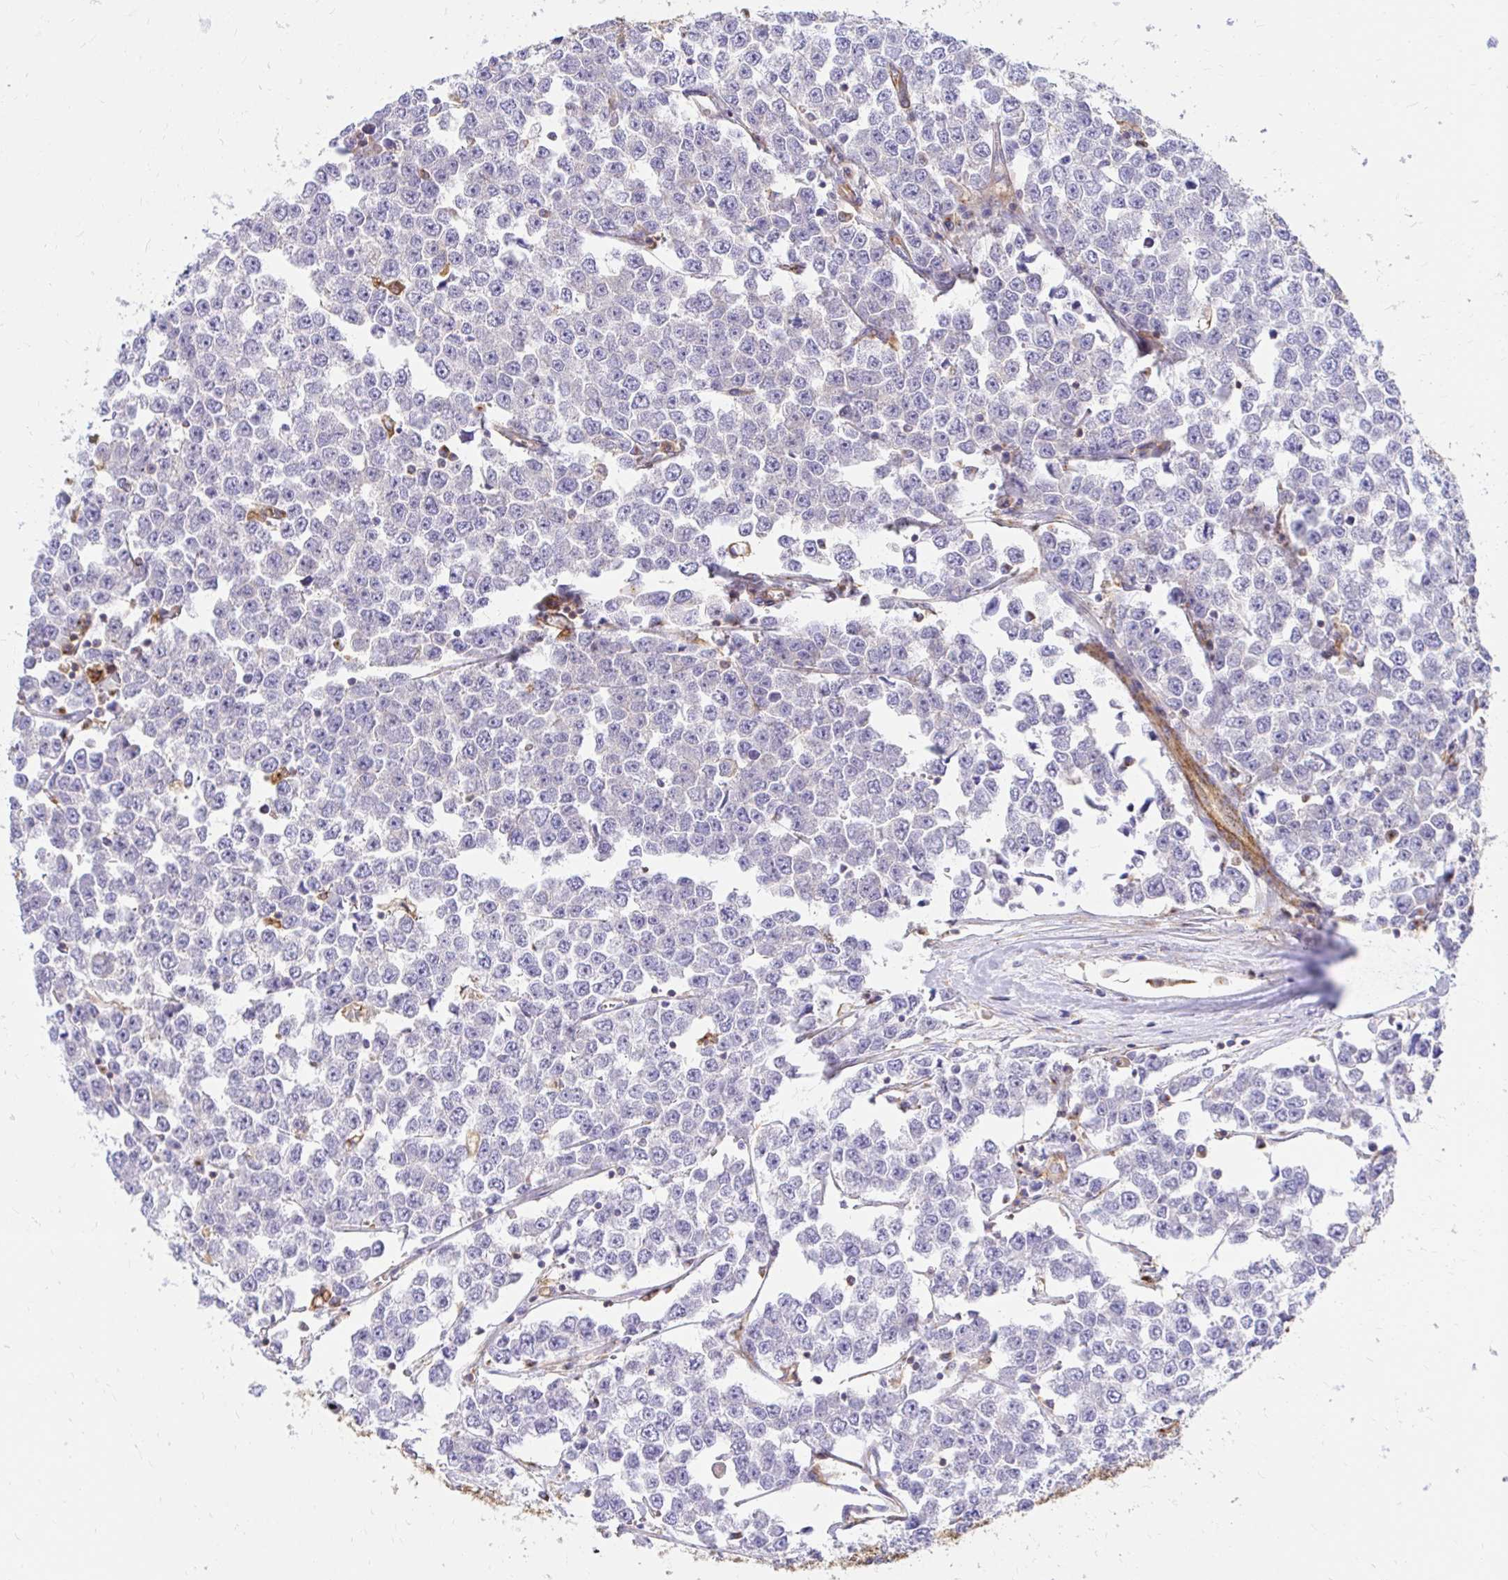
{"staining": {"intensity": "negative", "quantity": "none", "location": "none"}, "tissue": "testis cancer", "cell_type": "Tumor cells", "image_type": "cancer", "snomed": [{"axis": "morphology", "description": "Seminoma, NOS"}, {"axis": "morphology", "description": "Carcinoma, Embryonal, NOS"}, {"axis": "topography", "description": "Testis"}], "caption": "A photomicrograph of human testis embryonal carcinoma is negative for staining in tumor cells.", "gene": "ABCB10", "patient": {"sex": "male", "age": 52}}